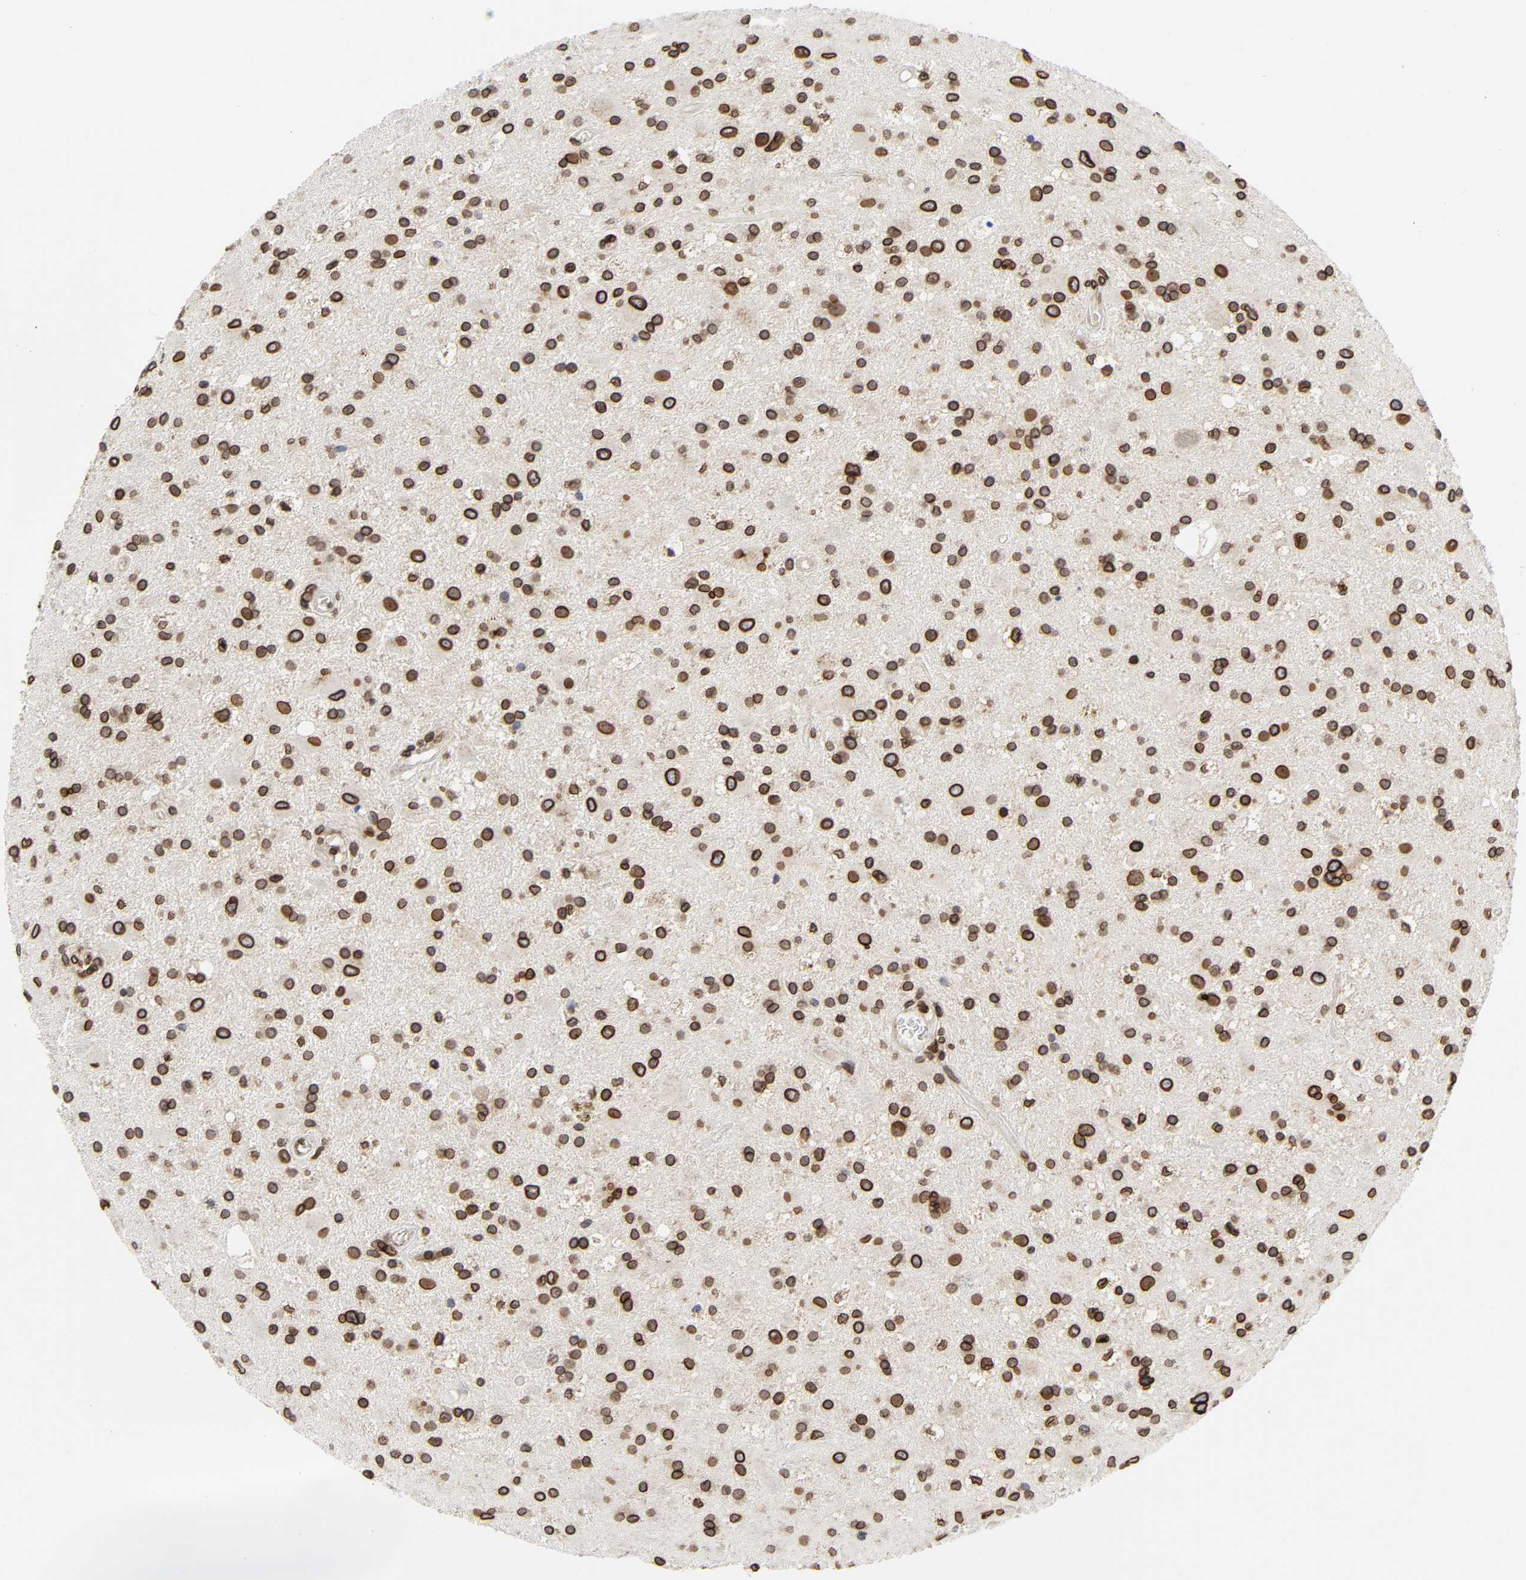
{"staining": {"intensity": "strong", "quantity": ">75%", "location": "cytoplasmic/membranous,nuclear"}, "tissue": "glioma", "cell_type": "Tumor cells", "image_type": "cancer", "snomed": [{"axis": "morphology", "description": "Glioma, malignant, Low grade"}, {"axis": "topography", "description": "Brain"}], "caption": "Approximately >75% of tumor cells in glioma show strong cytoplasmic/membranous and nuclear protein positivity as visualized by brown immunohistochemical staining.", "gene": "RANGAP1", "patient": {"sex": "male", "age": 58}}